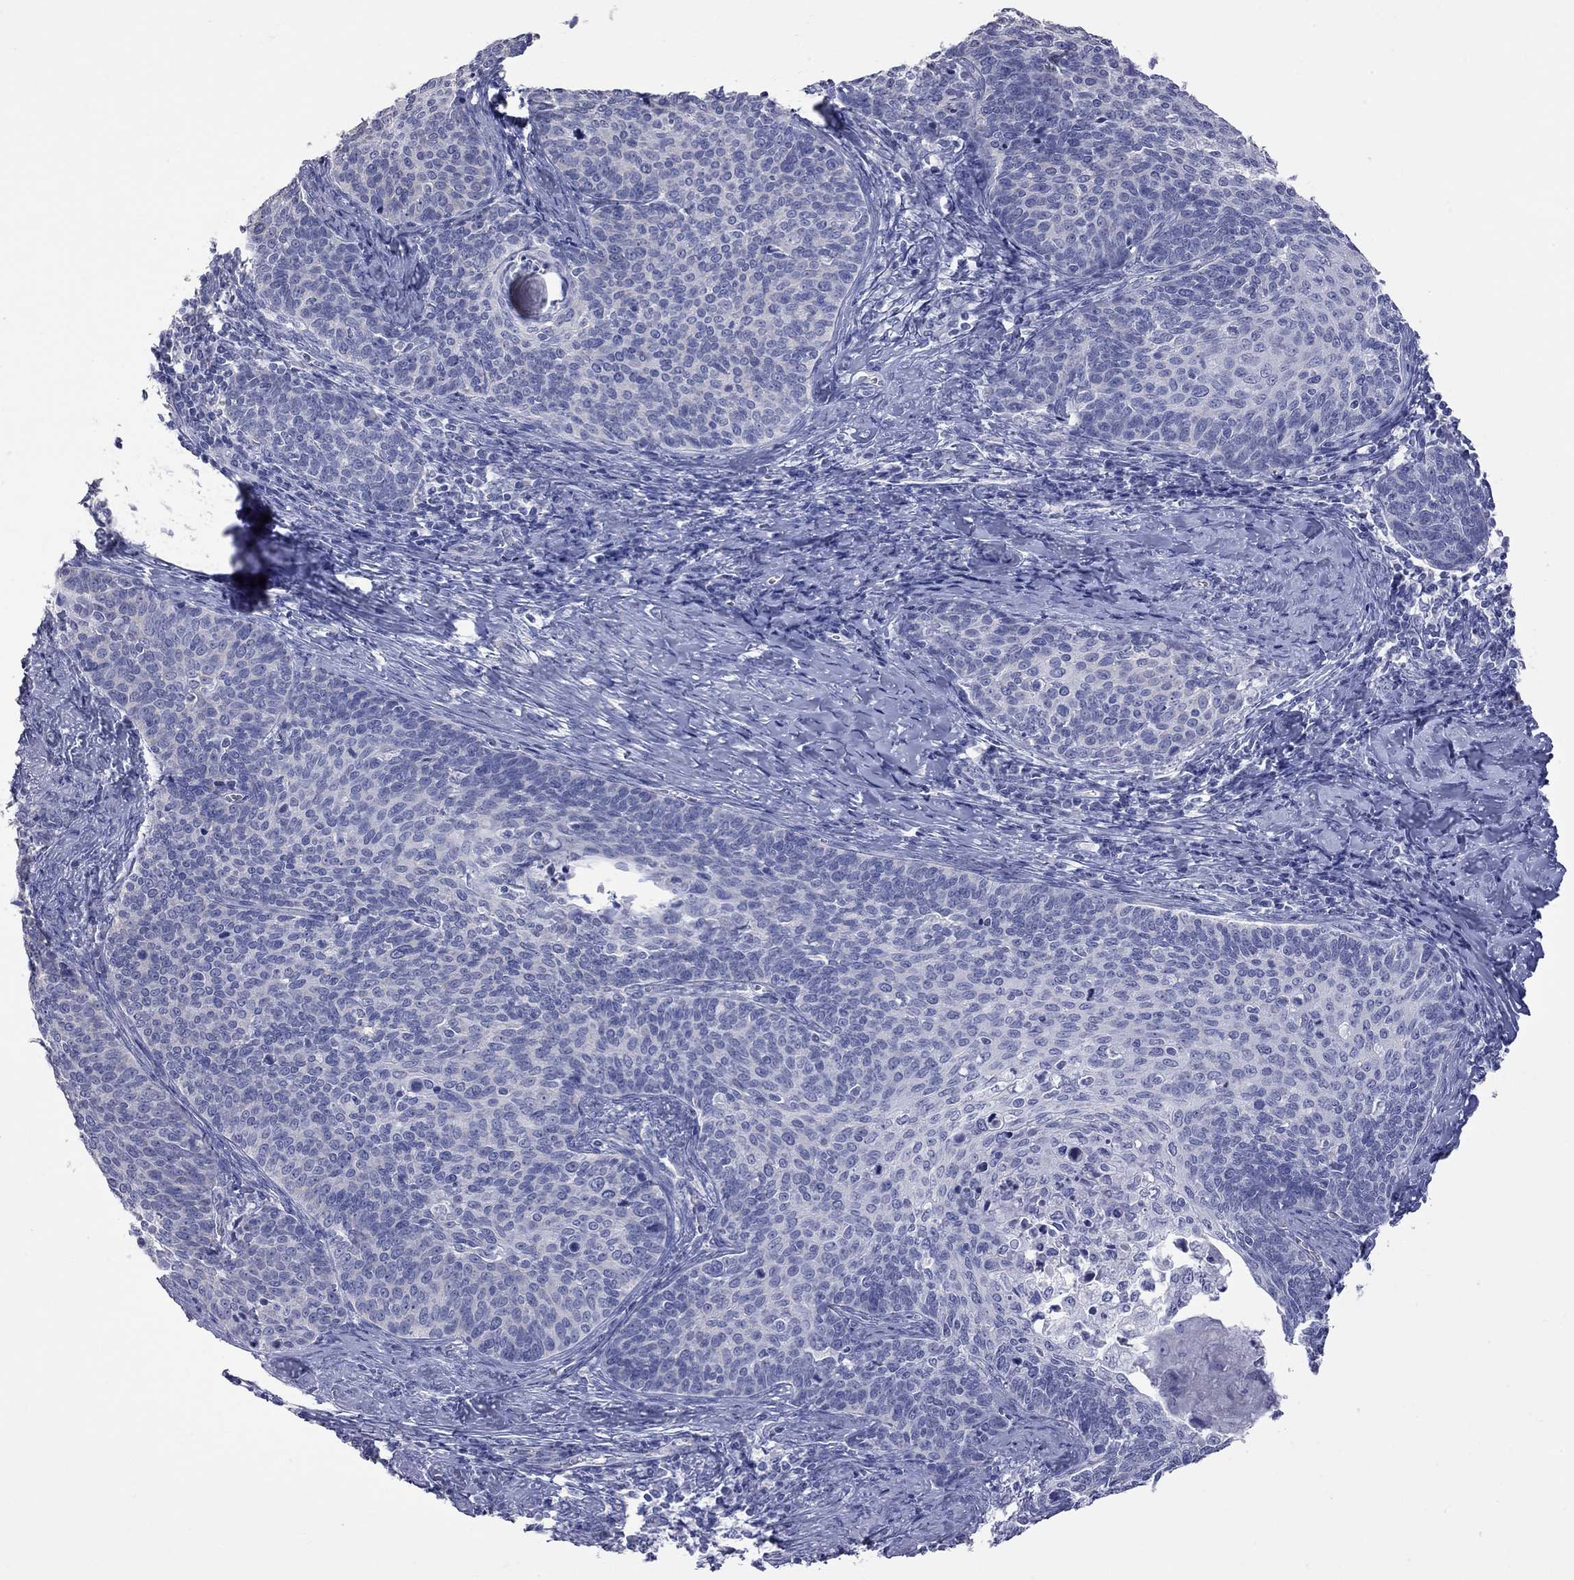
{"staining": {"intensity": "negative", "quantity": "none", "location": "none"}, "tissue": "cervical cancer", "cell_type": "Tumor cells", "image_type": "cancer", "snomed": [{"axis": "morphology", "description": "Normal tissue, NOS"}, {"axis": "morphology", "description": "Squamous cell carcinoma, NOS"}, {"axis": "topography", "description": "Cervix"}], "caption": "Tumor cells are negative for protein expression in human cervical cancer (squamous cell carcinoma).", "gene": "KCND2", "patient": {"sex": "female", "age": 39}}